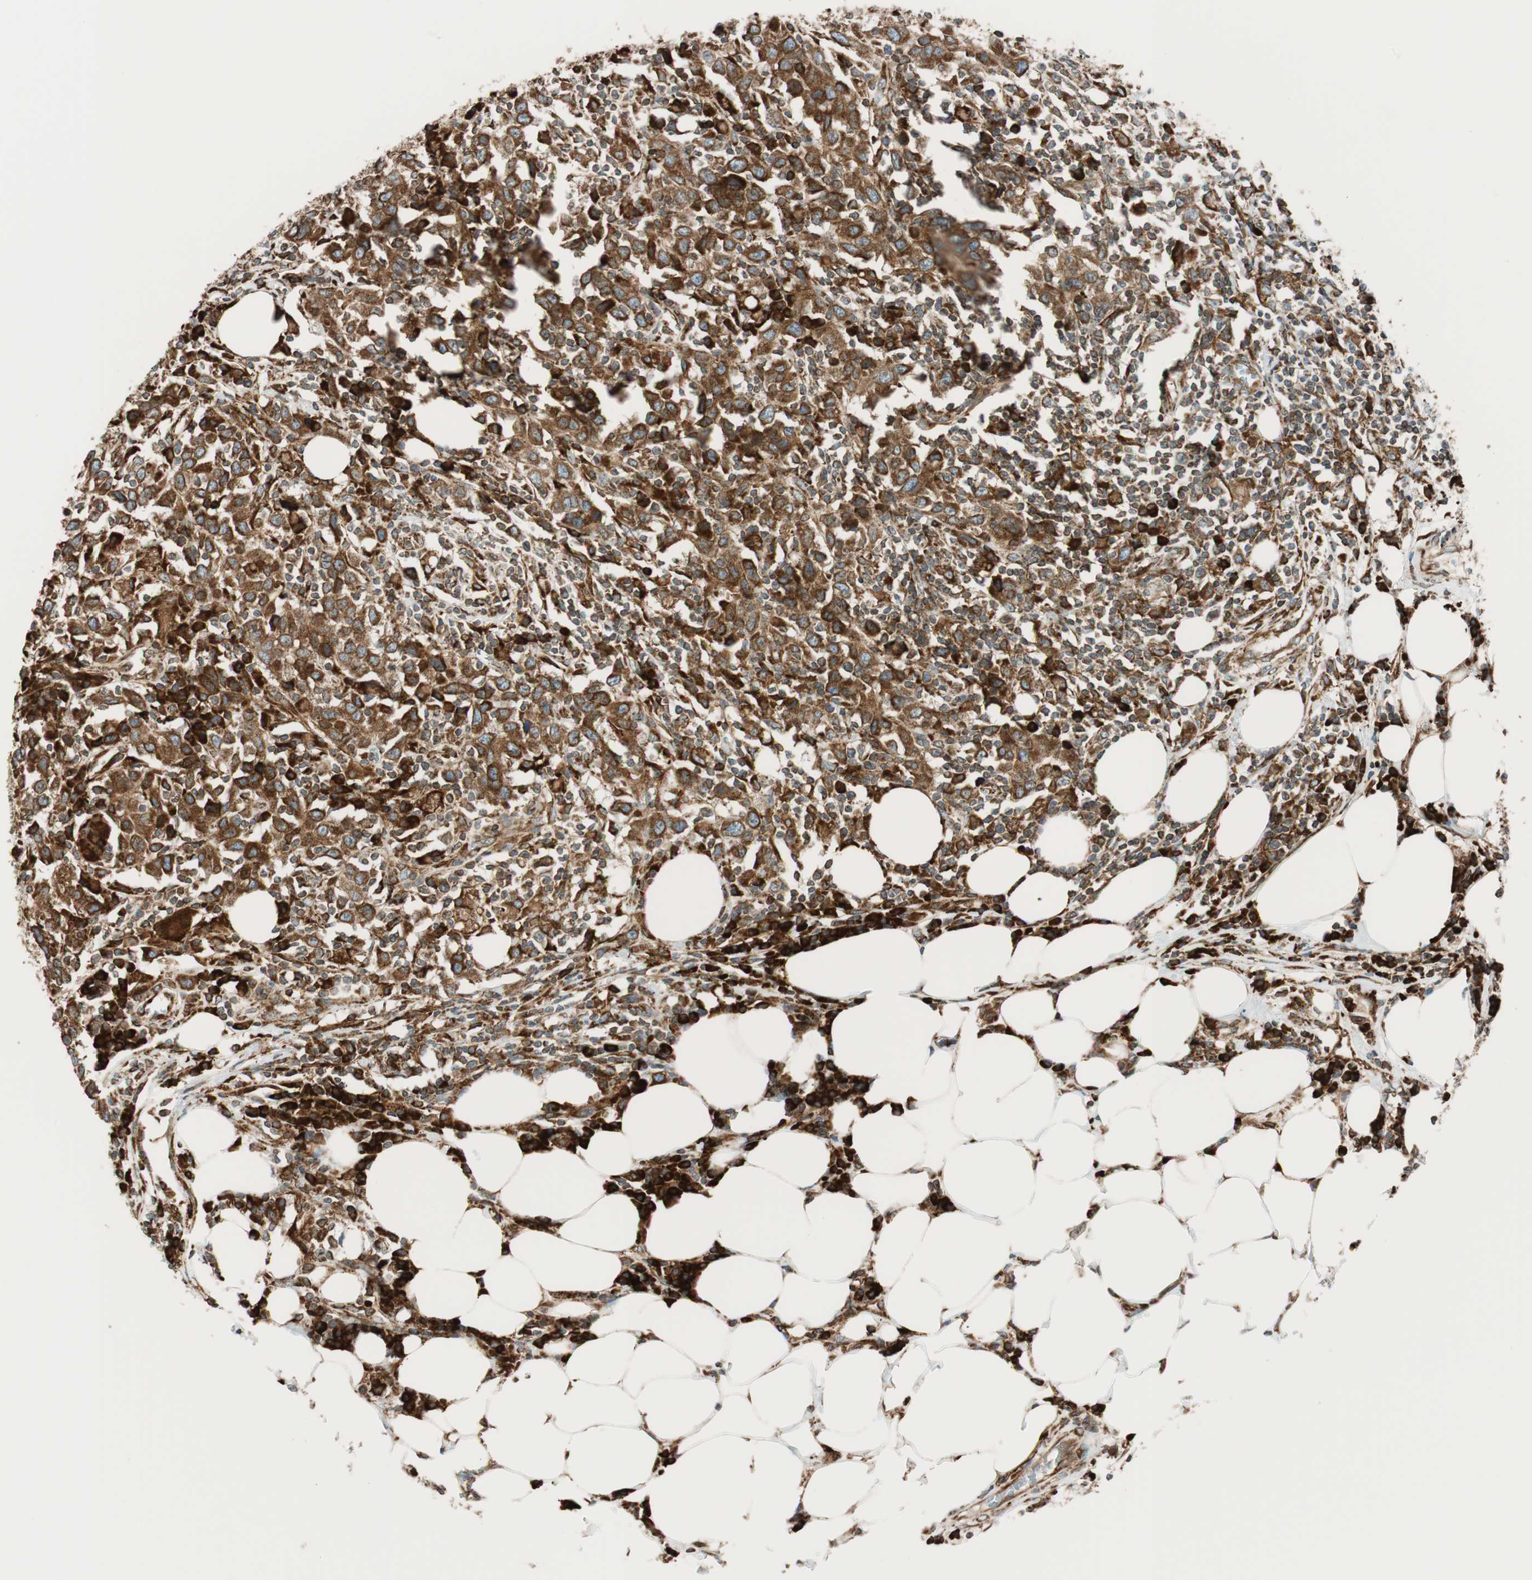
{"staining": {"intensity": "strong", "quantity": ">75%", "location": "cytoplasmic/membranous"}, "tissue": "urothelial cancer", "cell_type": "Tumor cells", "image_type": "cancer", "snomed": [{"axis": "morphology", "description": "Urothelial carcinoma, High grade"}, {"axis": "topography", "description": "Urinary bladder"}], "caption": "Urothelial cancer stained with a protein marker exhibits strong staining in tumor cells.", "gene": "PRKCSH", "patient": {"sex": "male", "age": 61}}